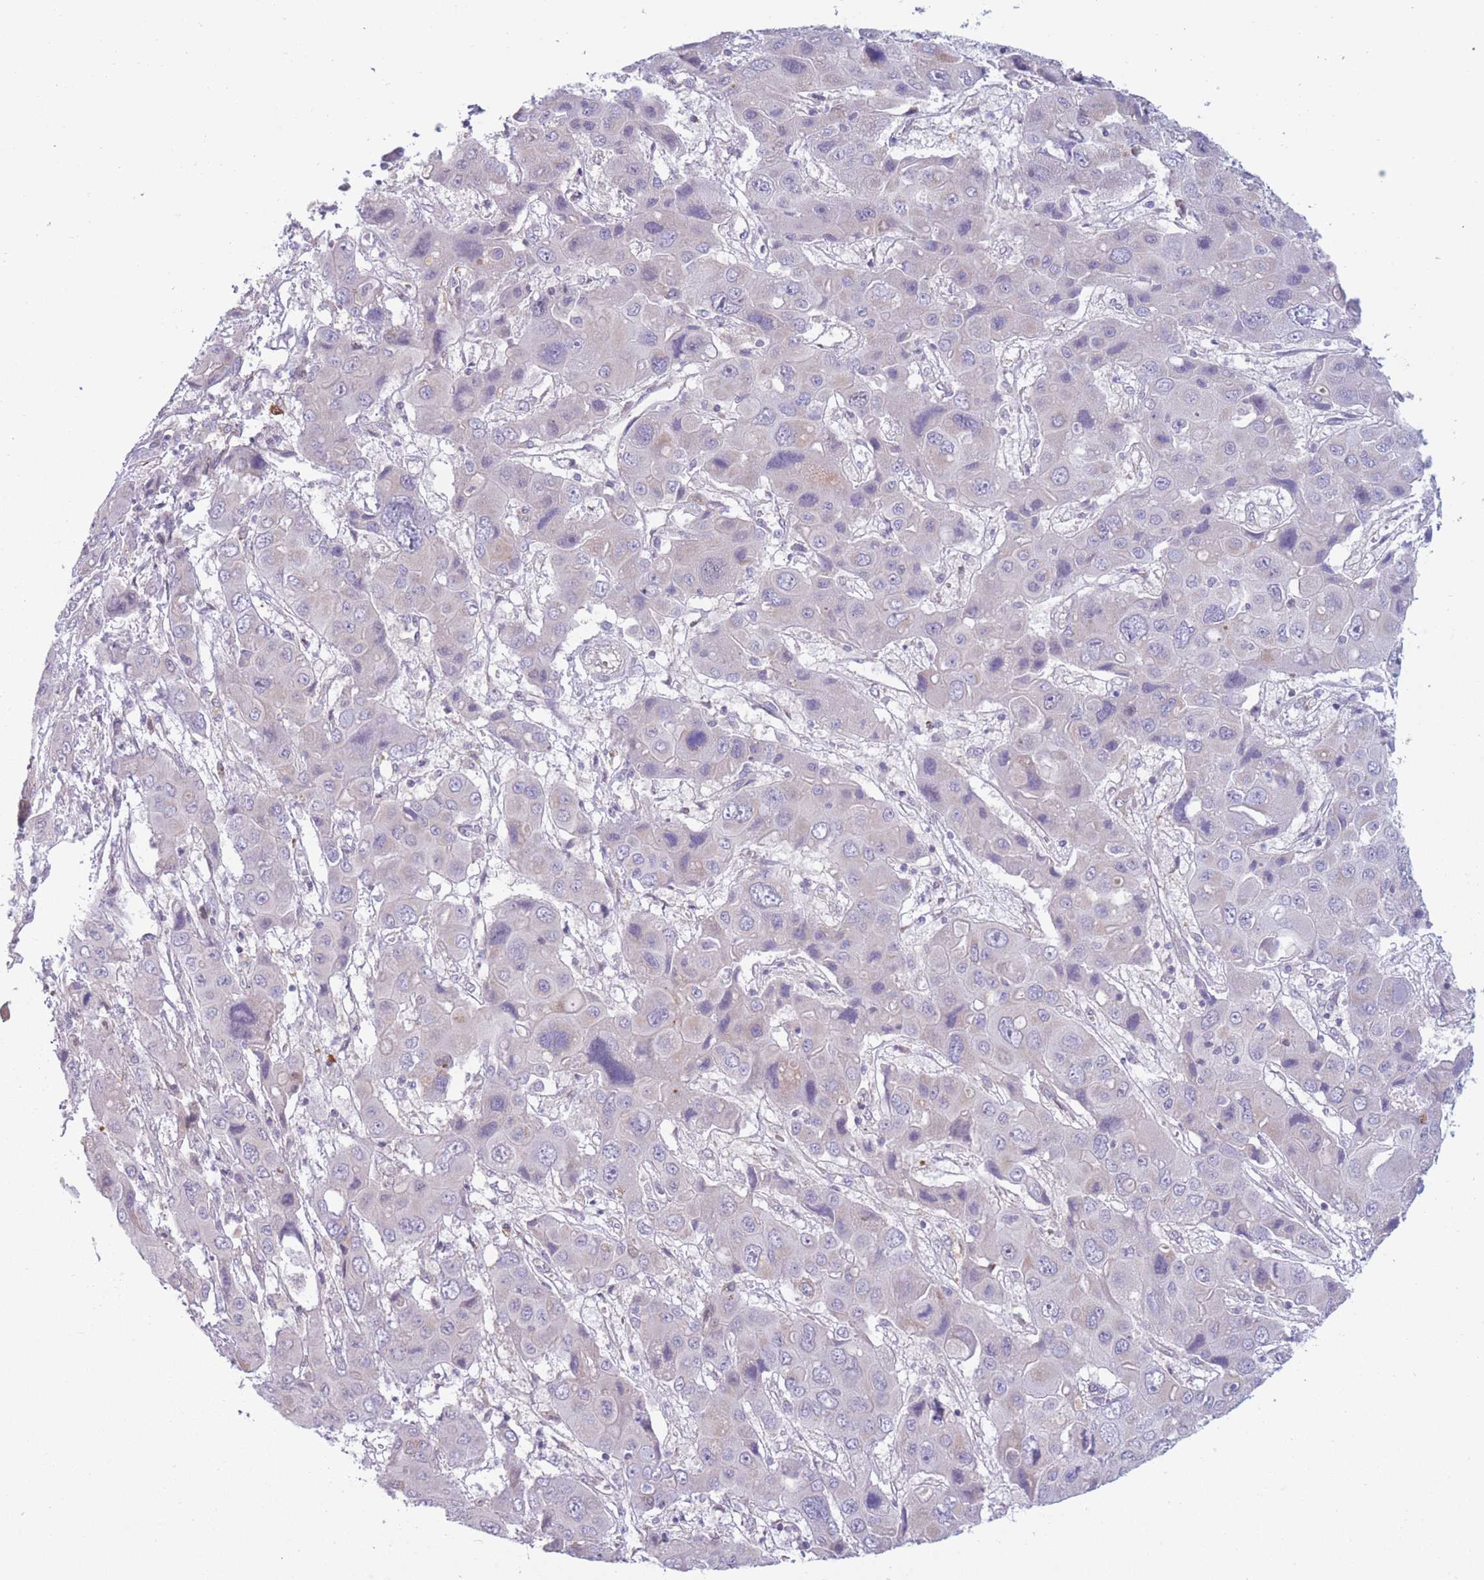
{"staining": {"intensity": "negative", "quantity": "none", "location": "none"}, "tissue": "liver cancer", "cell_type": "Tumor cells", "image_type": "cancer", "snomed": [{"axis": "morphology", "description": "Cholangiocarcinoma"}, {"axis": "topography", "description": "Liver"}], "caption": "Tumor cells show no significant staining in liver cholangiocarcinoma.", "gene": "PDE4A", "patient": {"sex": "male", "age": 67}}